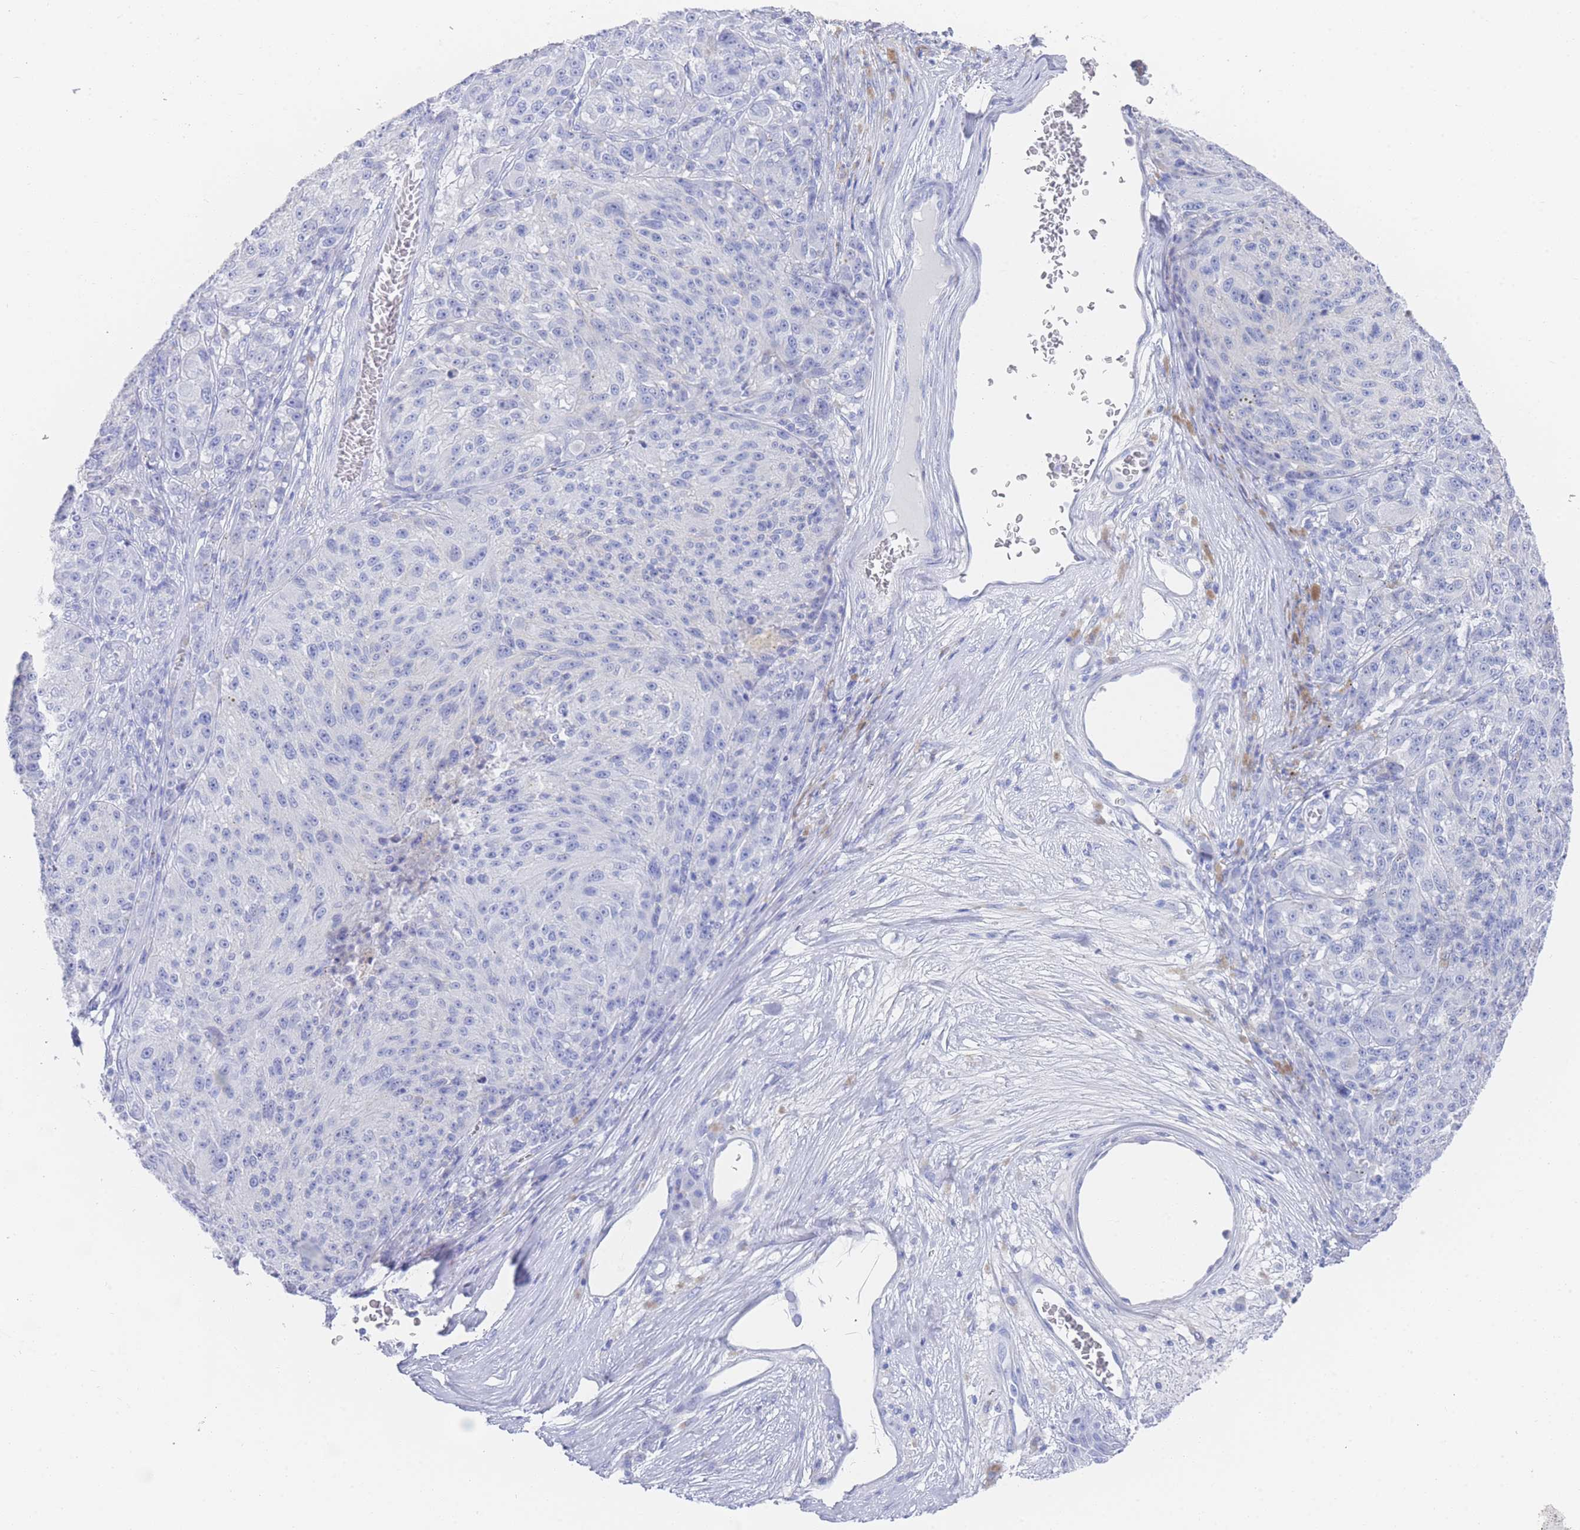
{"staining": {"intensity": "negative", "quantity": "none", "location": "none"}, "tissue": "melanoma", "cell_type": "Tumor cells", "image_type": "cancer", "snomed": [{"axis": "morphology", "description": "Malignant melanoma, NOS"}, {"axis": "topography", "description": "Skin"}], "caption": "An immunohistochemistry (IHC) micrograph of malignant melanoma is shown. There is no staining in tumor cells of malignant melanoma.", "gene": "LRRC37A", "patient": {"sex": "male", "age": 53}}